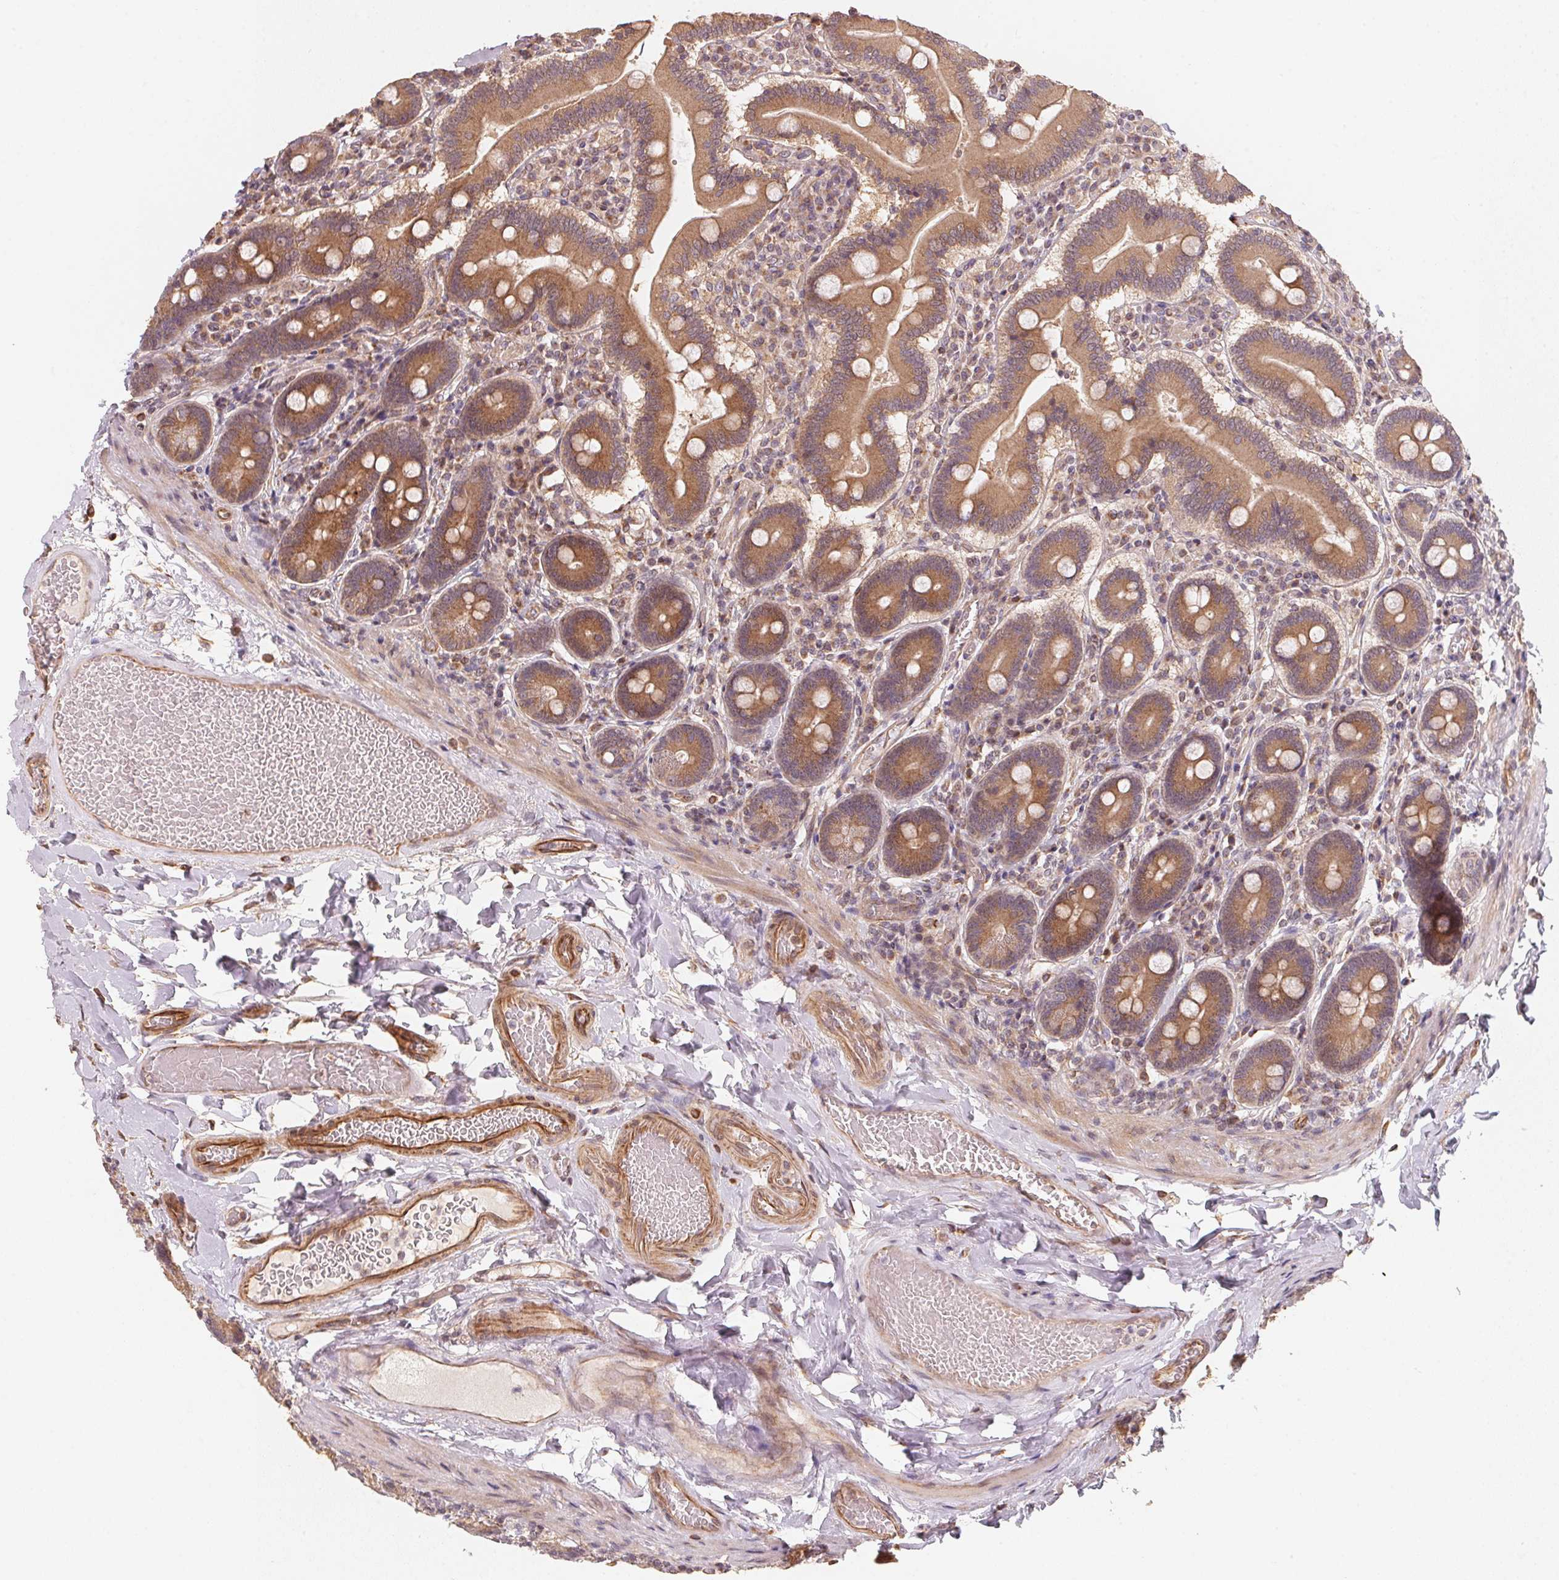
{"staining": {"intensity": "moderate", "quantity": ">75%", "location": "cytoplasmic/membranous"}, "tissue": "duodenum", "cell_type": "Glandular cells", "image_type": "normal", "snomed": [{"axis": "morphology", "description": "Normal tissue, NOS"}, {"axis": "topography", "description": "Duodenum"}], "caption": "Unremarkable duodenum exhibits moderate cytoplasmic/membranous positivity in about >75% of glandular cells, visualized by immunohistochemistry. The protein is shown in brown color, while the nuclei are stained blue.", "gene": "TSPAN12", "patient": {"sex": "female", "age": 62}}